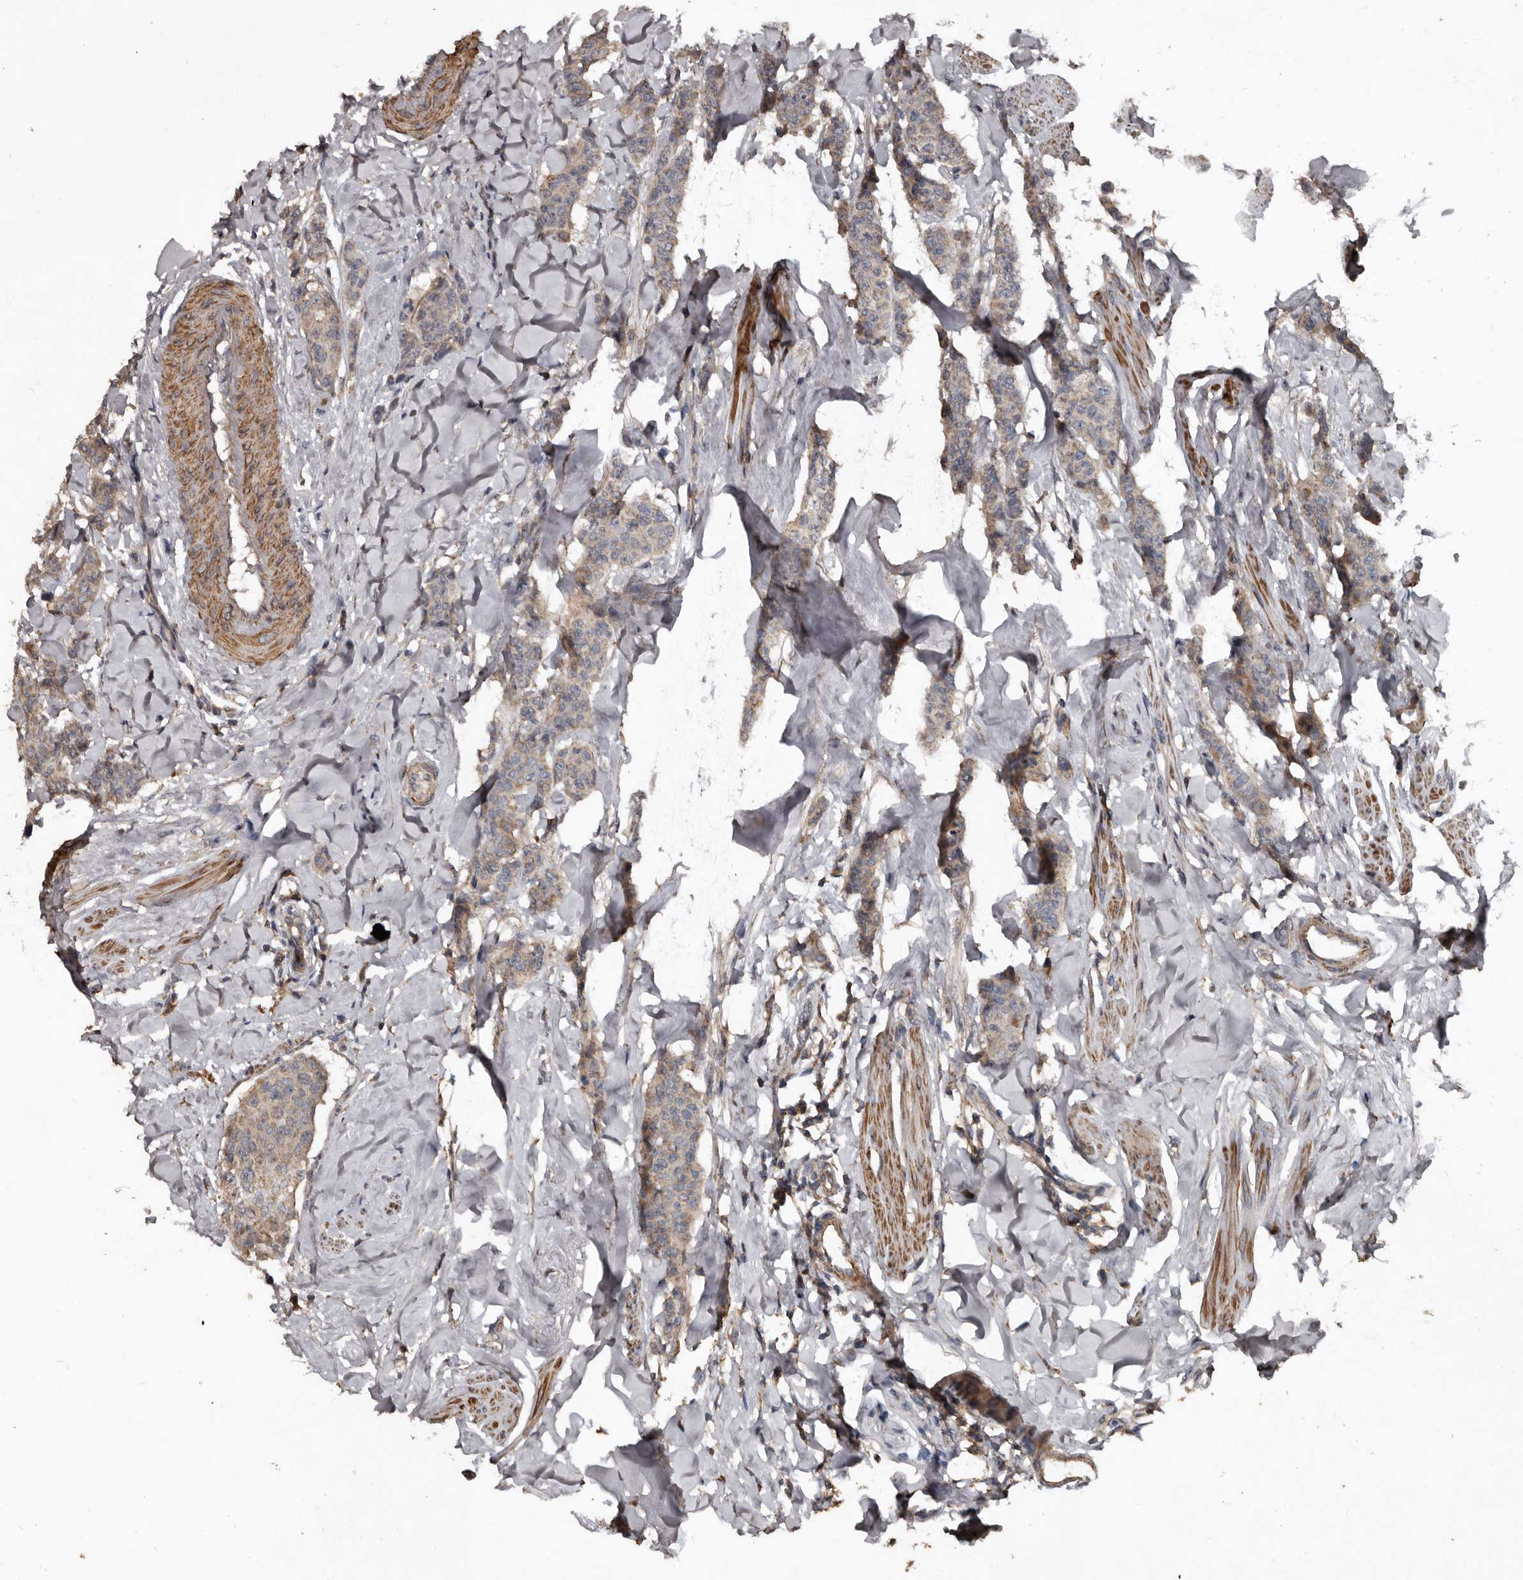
{"staining": {"intensity": "weak", "quantity": "25%-75%", "location": "cytoplasmic/membranous"}, "tissue": "breast cancer", "cell_type": "Tumor cells", "image_type": "cancer", "snomed": [{"axis": "morphology", "description": "Duct carcinoma"}, {"axis": "topography", "description": "Breast"}], "caption": "DAB immunohistochemical staining of human breast cancer displays weak cytoplasmic/membranous protein positivity in about 25%-75% of tumor cells.", "gene": "GREB1", "patient": {"sex": "female", "age": 40}}